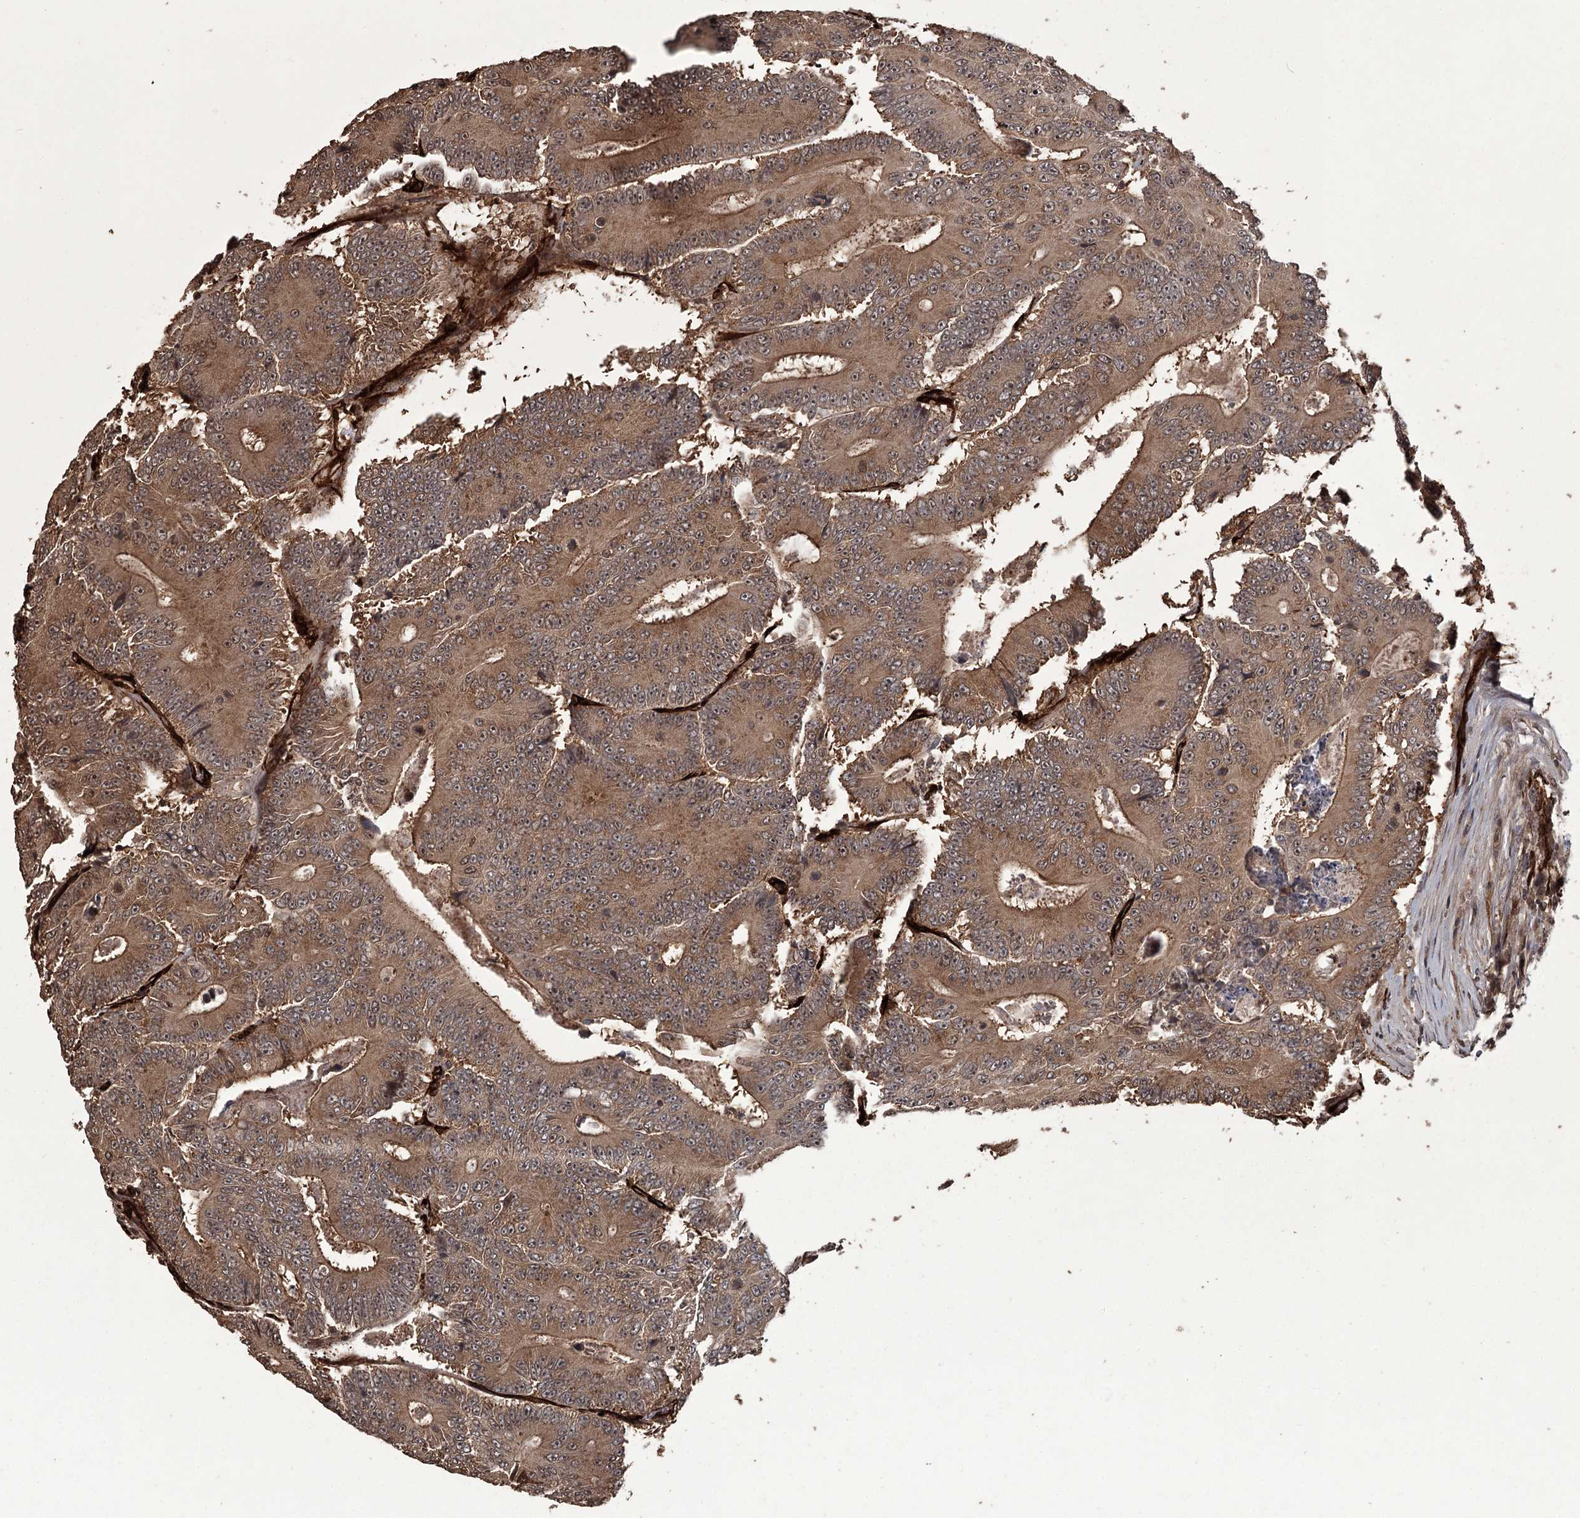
{"staining": {"intensity": "moderate", "quantity": ">75%", "location": "cytoplasmic/membranous"}, "tissue": "colorectal cancer", "cell_type": "Tumor cells", "image_type": "cancer", "snomed": [{"axis": "morphology", "description": "Adenocarcinoma, NOS"}, {"axis": "topography", "description": "Colon"}], "caption": "Moderate cytoplasmic/membranous expression for a protein is appreciated in about >75% of tumor cells of colorectal cancer (adenocarcinoma) using immunohistochemistry.", "gene": "RPAP3", "patient": {"sex": "male", "age": 83}}